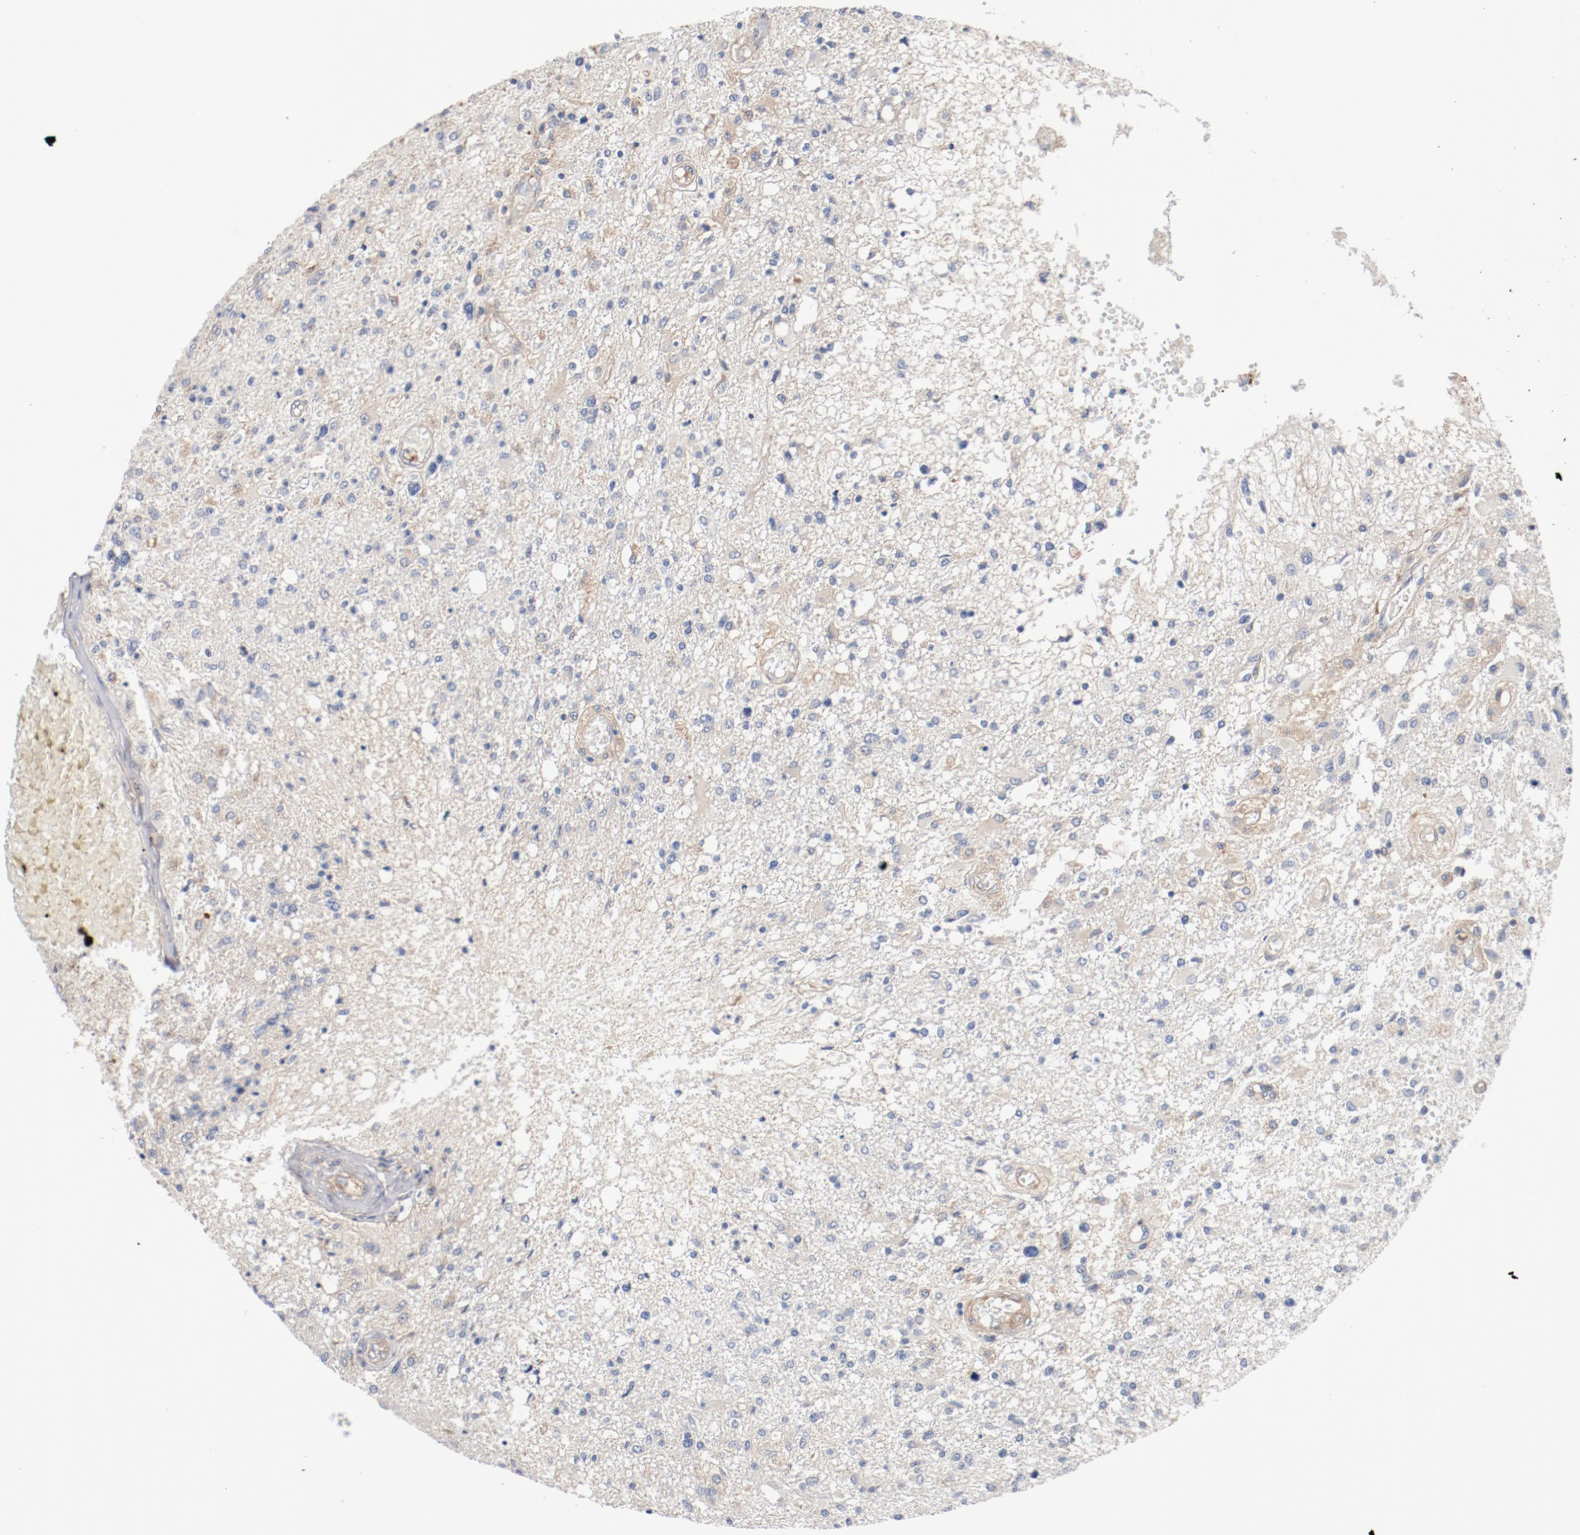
{"staining": {"intensity": "negative", "quantity": "none", "location": "none"}, "tissue": "glioma", "cell_type": "Tumor cells", "image_type": "cancer", "snomed": [{"axis": "morphology", "description": "Glioma, malignant, High grade"}, {"axis": "topography", "description": "Cerebral cortex"}], "caption": "IHC micrograph of malignant glioma (high-grade) stained for a protein (brown), which displays no expression in tumor cells.", "gene": "ILK", "patient": {"sex": "male", "age": 76}}